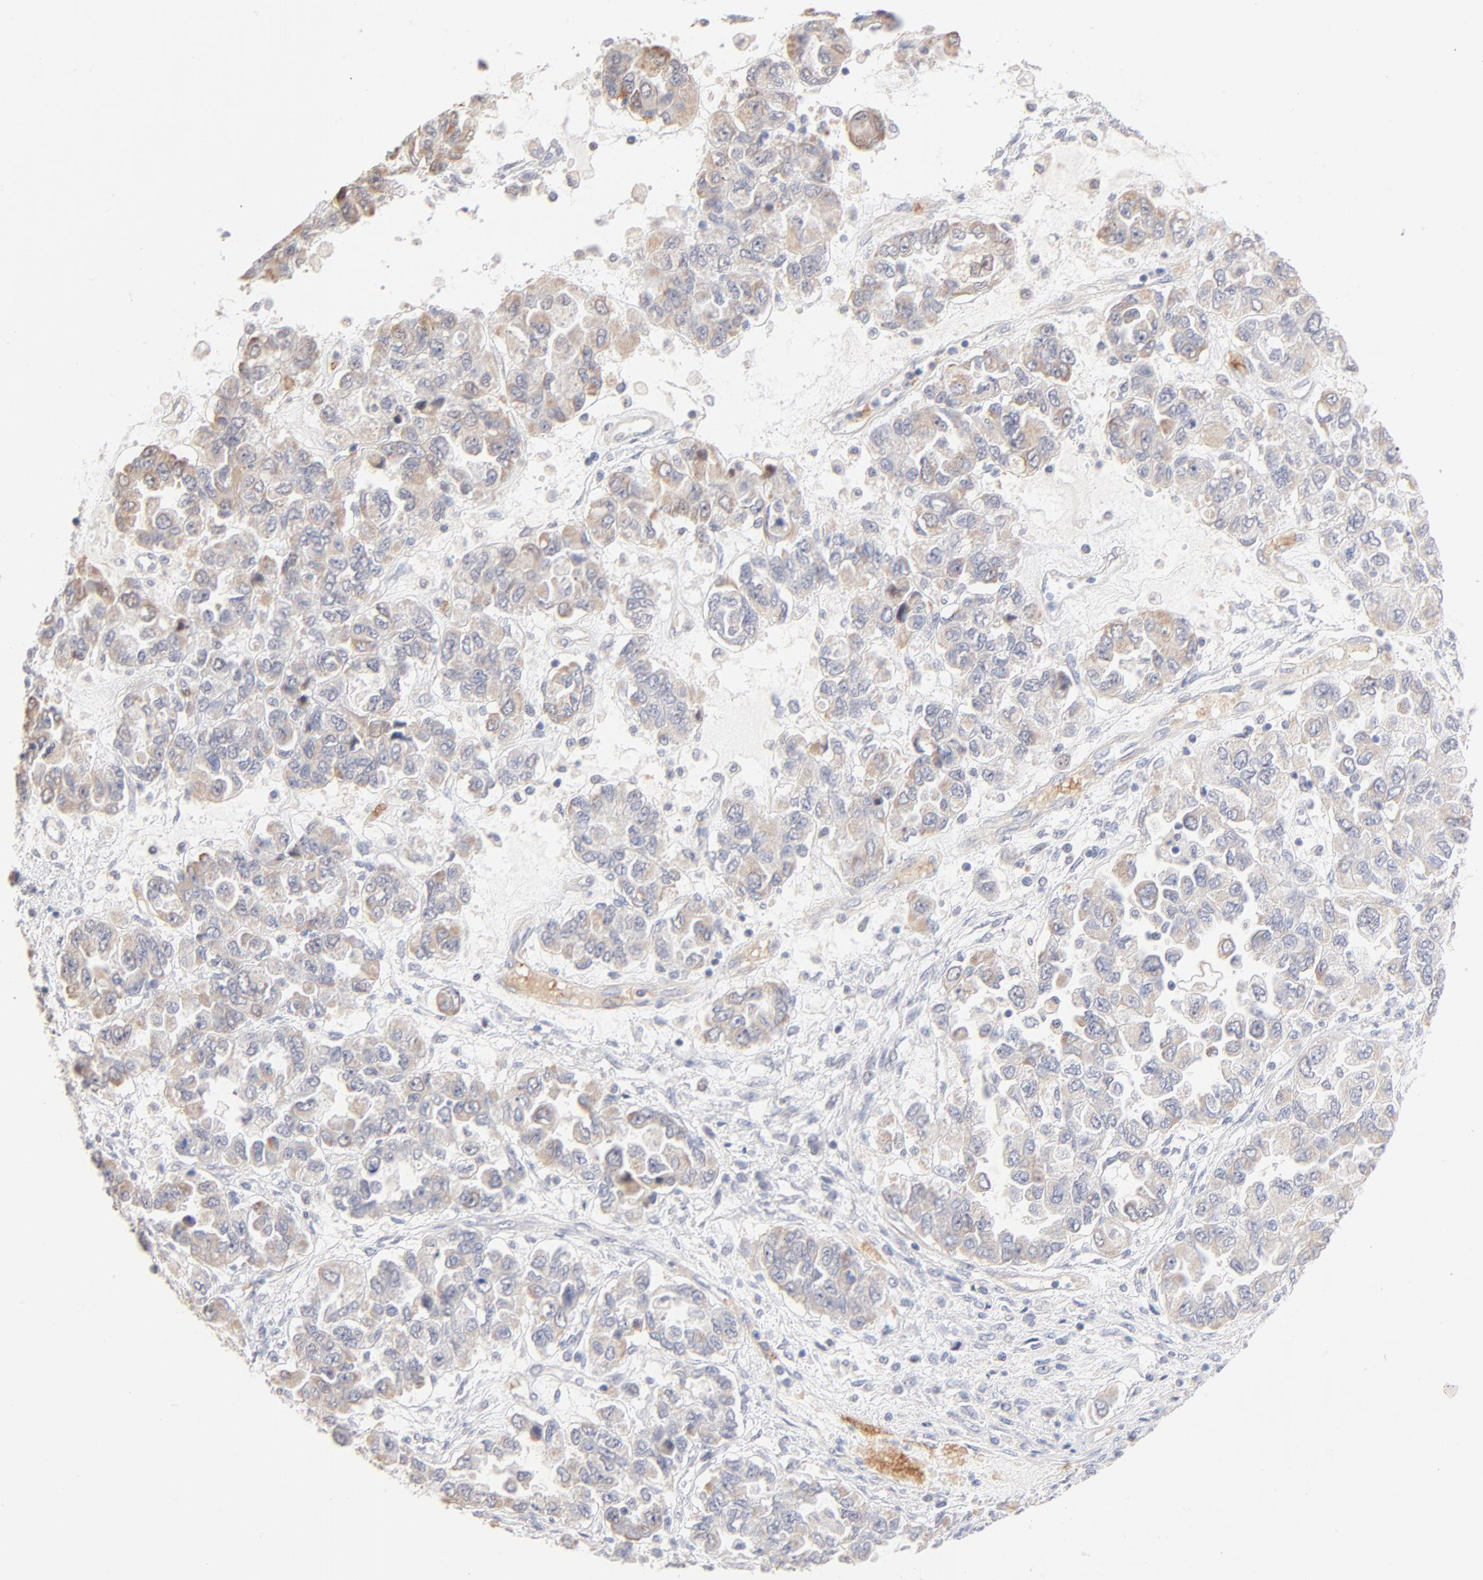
{"staining": {"intensity": "weak", "quantity": "<25%", "location": "cytoplasmic/membranous"}, "tissue": "ovarian cancer", "cell_type": "Tumor cells", "image_type": "cancer", "snomed": [{"axis": "morphology", "description": "Cystadenocarcinoma, serous, NOS"}, {"axis": "topography", "description": "Ovary"}], "caption": "Tumor cells are negative for protein expression in human ovarian cancer. Nuclei are stained in blue.", "gene": "SPTB", "patient": {"sex": "female", "age": 84}}